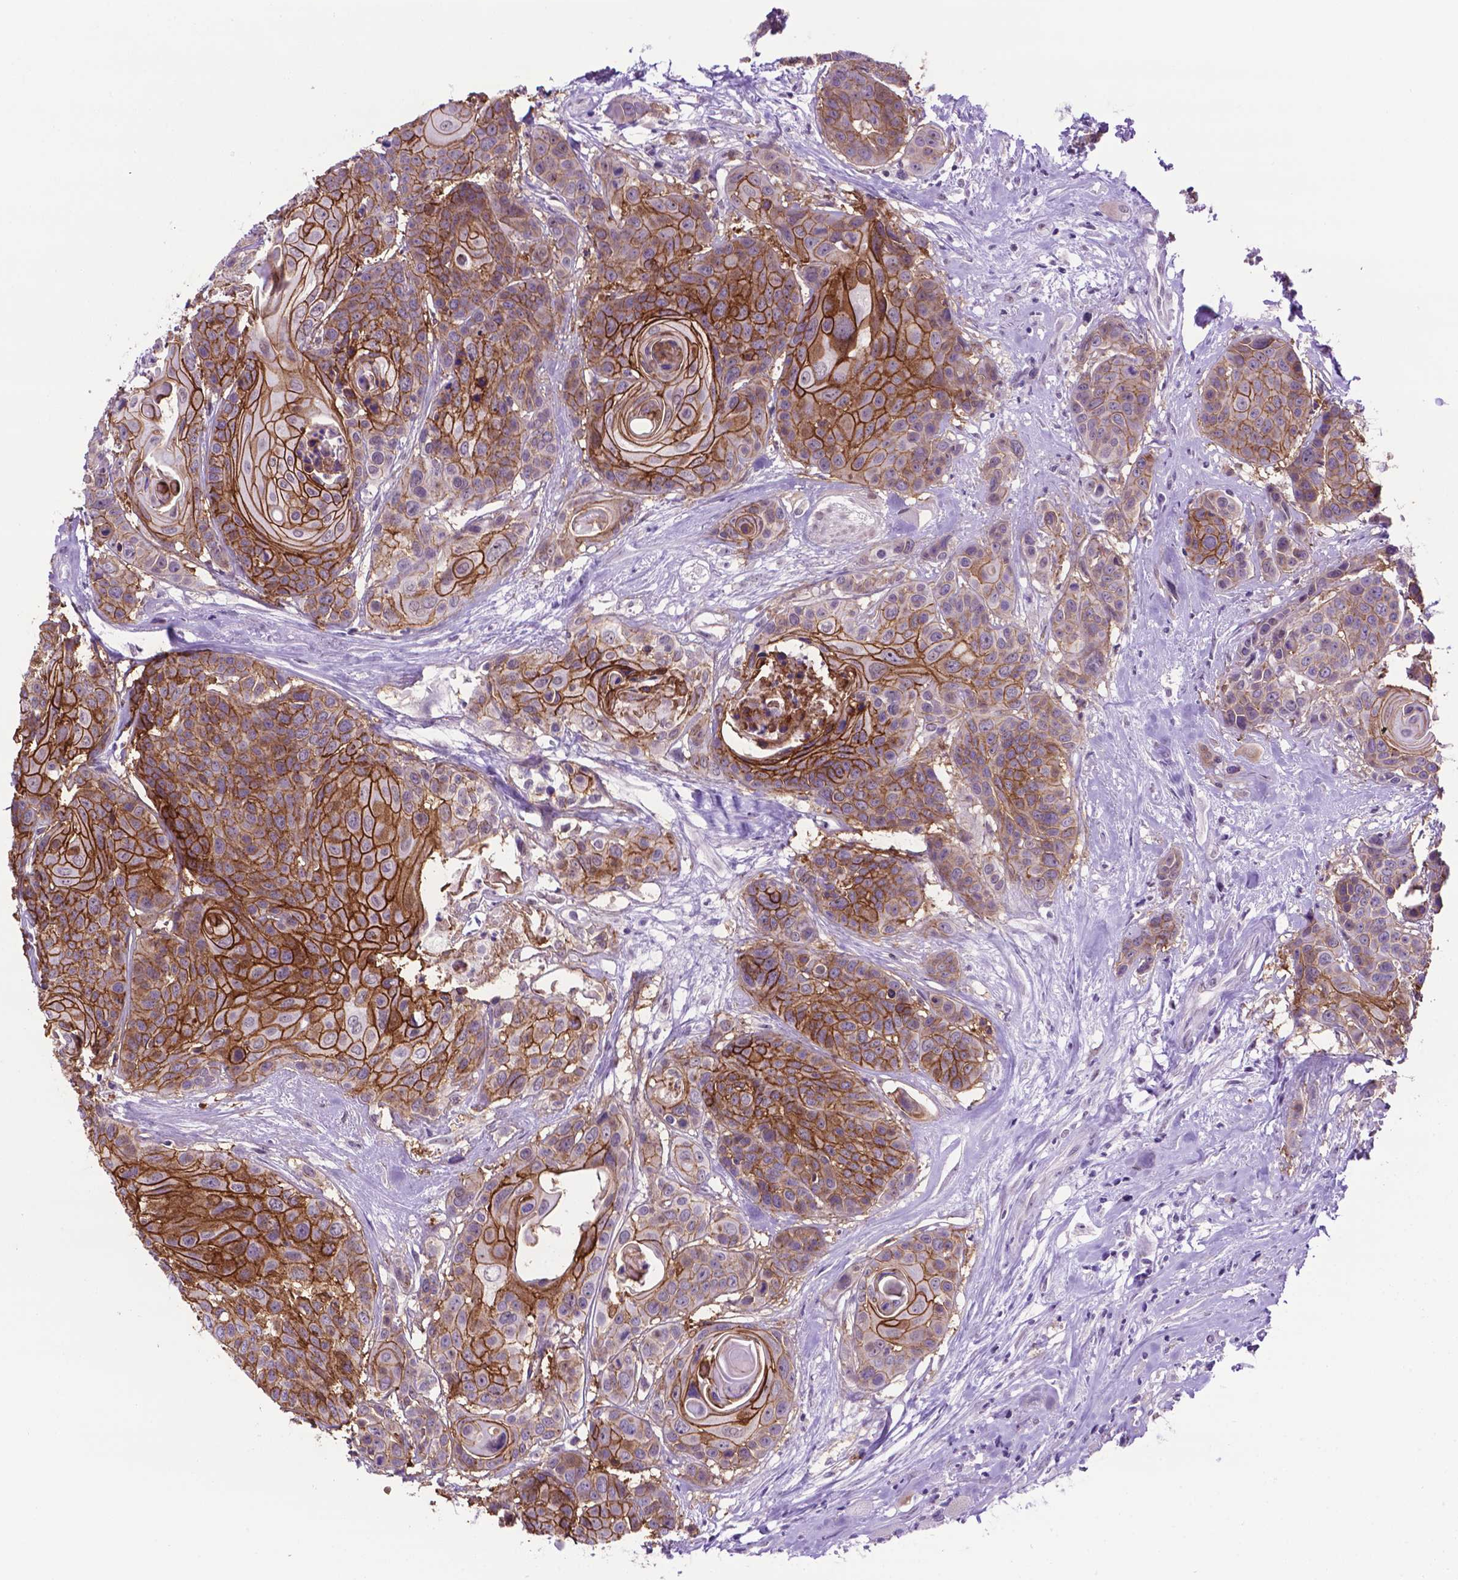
{"staining": {"intensity": "strong", "quantity": "25%-75%", "location": "cytoplasmic/membranous"}, "tissue": "head and neck cancer", "cell_type": "Tumor cells", "image_type": "cancer", "snomed": [{"axis": "morphology", "description": "Squamous cell carcinoma, NOS"}, {"axis": "topography", "description": "Oral tissue"}, {"axis": "topography", "description": "Head-Neck"}], "caption": "IHC (DAB (3,3'-diaminobenzidine)) staining of human head and neck squamous cell carcinoma reveals strong cytoplasmic/membranous protein staining in about 25%-75% of tumor cells.", "gene": "TACSTD2", "patient": {"sex": "male", "age": 56}}